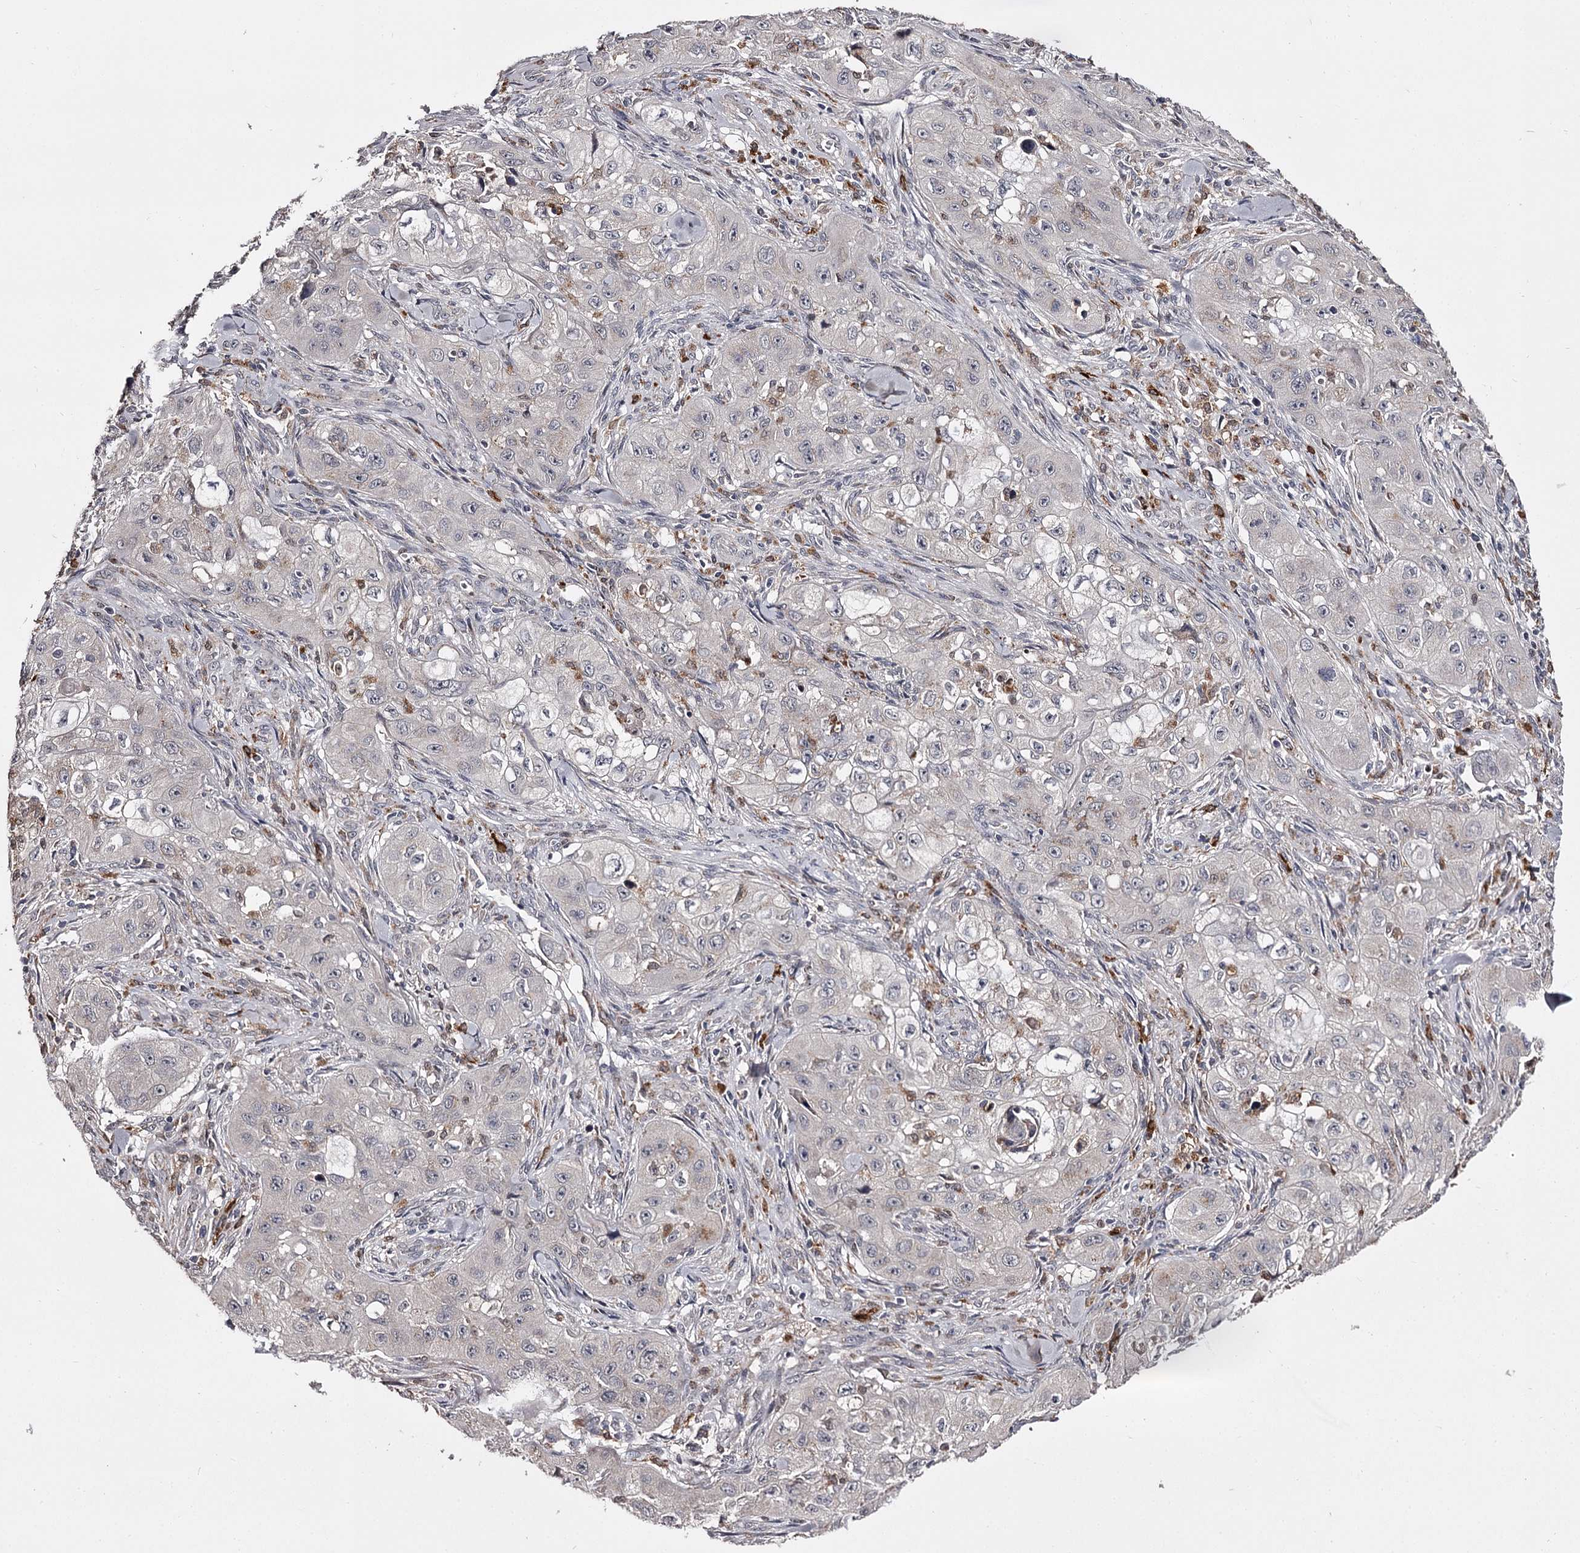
{"staining": {"intensity": "negative", "quantity": "none", "location": "none"}, "tissue": "skin cancer", "cell_type": "Tumor cells", "image_type": "cancer", "snomed": [{"axis": "morphology", "description": "Squamous cell carcinoma, NOS"}, {"axis": "topography", "description": "Skin"}, {"axis": "topography", "description": "Subcutis"}], "caption": "Tumor cells are negative for protein expression in human skin cancer. The staining is performed using DAB (3,3'-diaminobenzidine) brown chromogen with nuclei counter-stained in using hematoxylin.", "gene": "SLC32A1", "patient": {"sex": "male", "age": 73}}